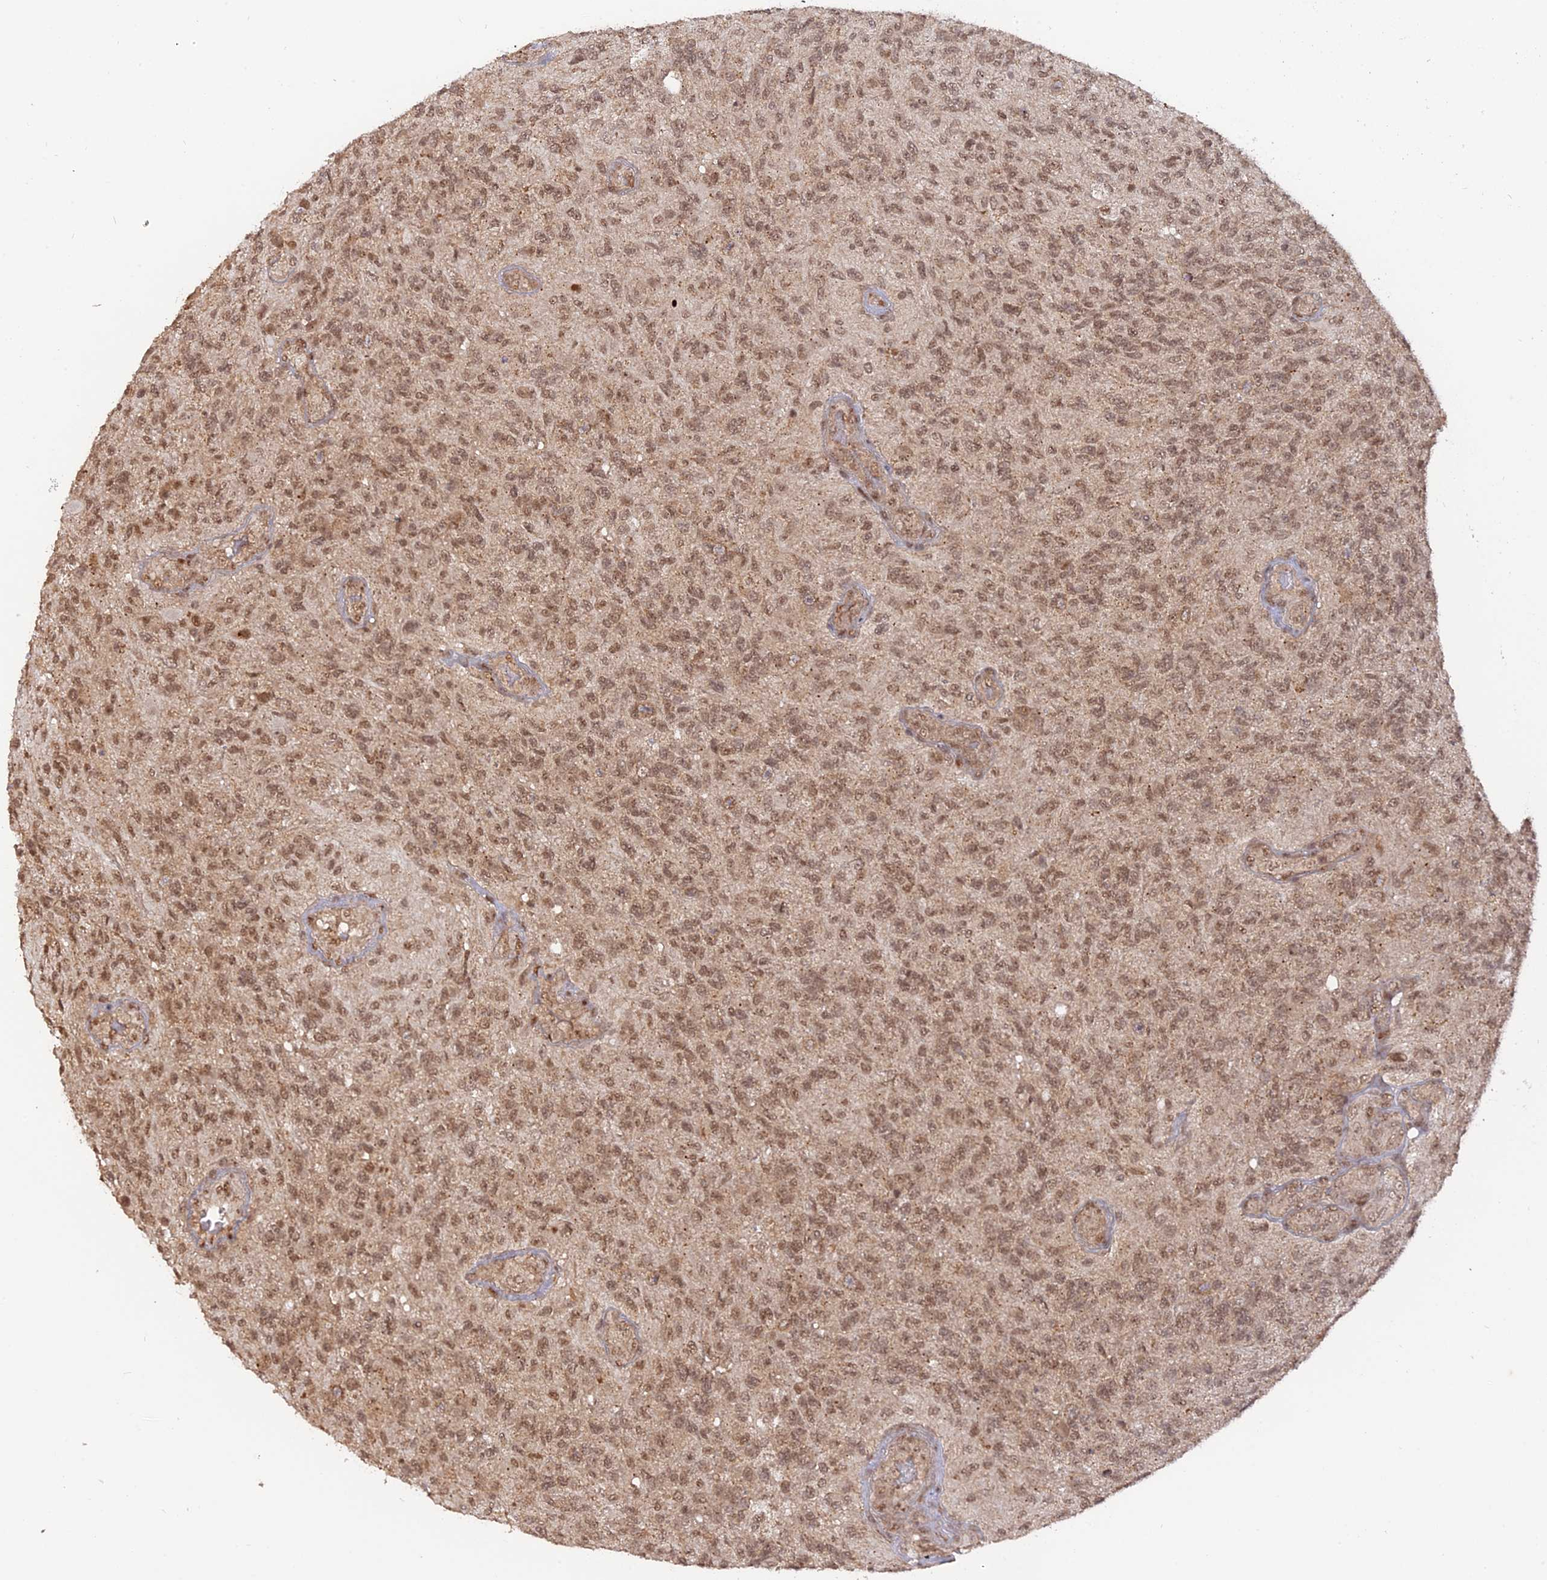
{"staining": {"intensity": "moderate", "quantity": ">75%", "location": "nuclear"}, "tissue": "glioma", "cell_type": "Tumor cells", "image_type": "cancer", "snomed": [{"axis": "morphology", "description": "Glioma, malignant, High grade"}, {"axis": "topography", "description": "Brain"}], "caption": "A high-resolution image shows immunohistochemistry (IHC) staining of glioma, which shows moderate nuclear staining in about >75% of tumor cells.", "gene": "PKIG", "patient": {"sex": "male", "age": 56}}